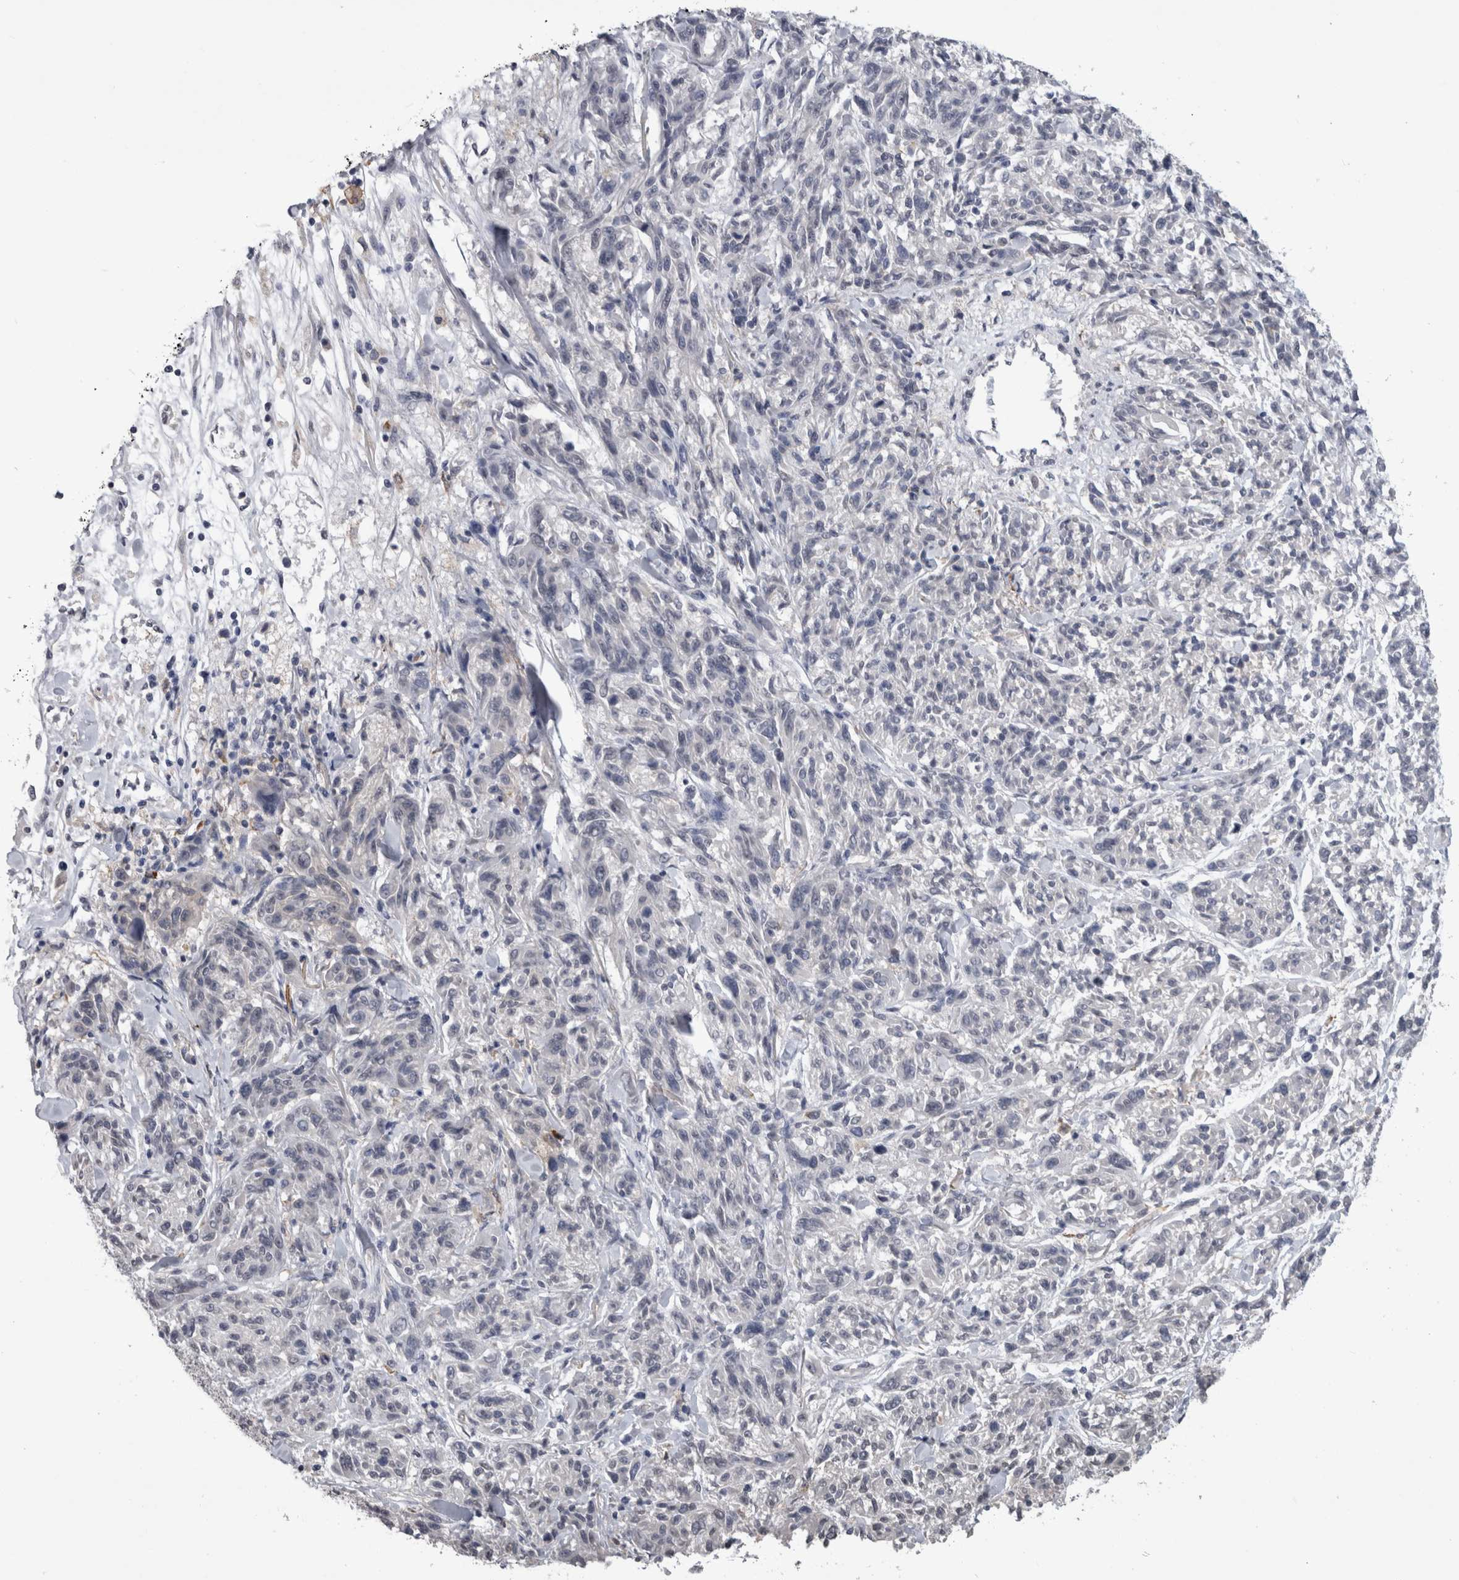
{"staining": {"intensity": "negative", "quantity": "none", "location": "none"}, "tissue": "melanoma", "cell_type": "Tumor cells", "image_type": "cancer", "snomed": [{"axis": "morphology", "description": "Malignant melanoma, NOS"}, {"axis": "topography", "description": "Skin"}], "caption": "Immunohistochemistry (IHC) of malignant melanoma demonstrates no expression in tumor cells. (Immunohistochemistry, brightfield microscopy, high magnification).", "gene": "PAX5", "patient": {"sex": "male", "age": 53}}